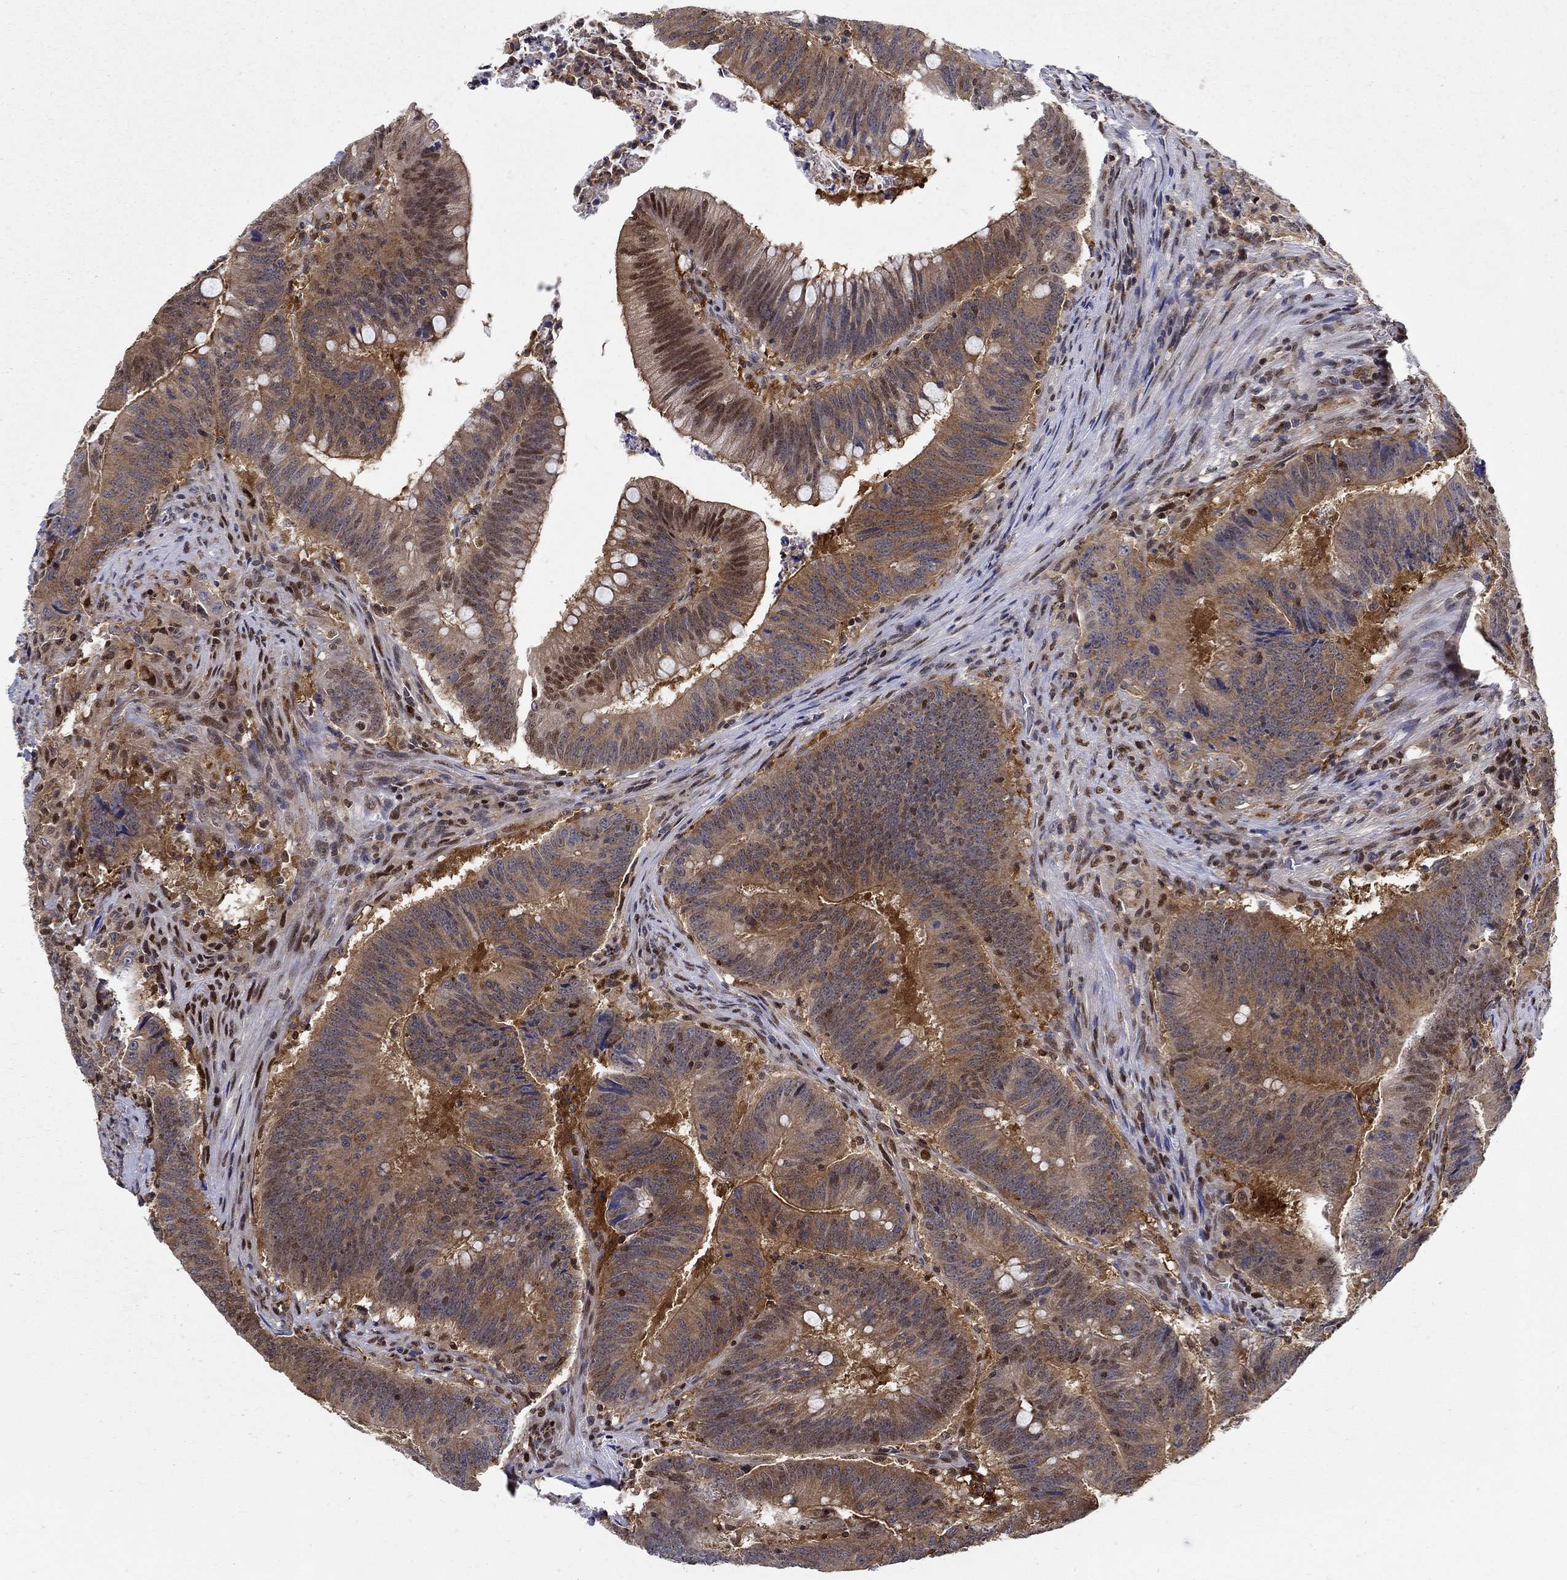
{"staining": {"intensity": "moderate", "quantity": ">75%", "location": "cytoplasmic/membranous,nuclear"}, "tissue": "colorectal cancer", "cell_type": "Tumor cells", "image_type": "cancer", "snomed": [{"axis": "morphology", "description": "Adenocarcinoma, NOS"}, {"axis": "topography", "description": "Colon"}], "caption": "Approximately >75% of tumor cells in colorectal adenocarcinoma show moderate cytoplasmic/membranous and nuclear protein expression as visualized by brown immunohistochemical staining.", "gene": "ZNF594", "patient": {"sex": "female", "age": 87}}